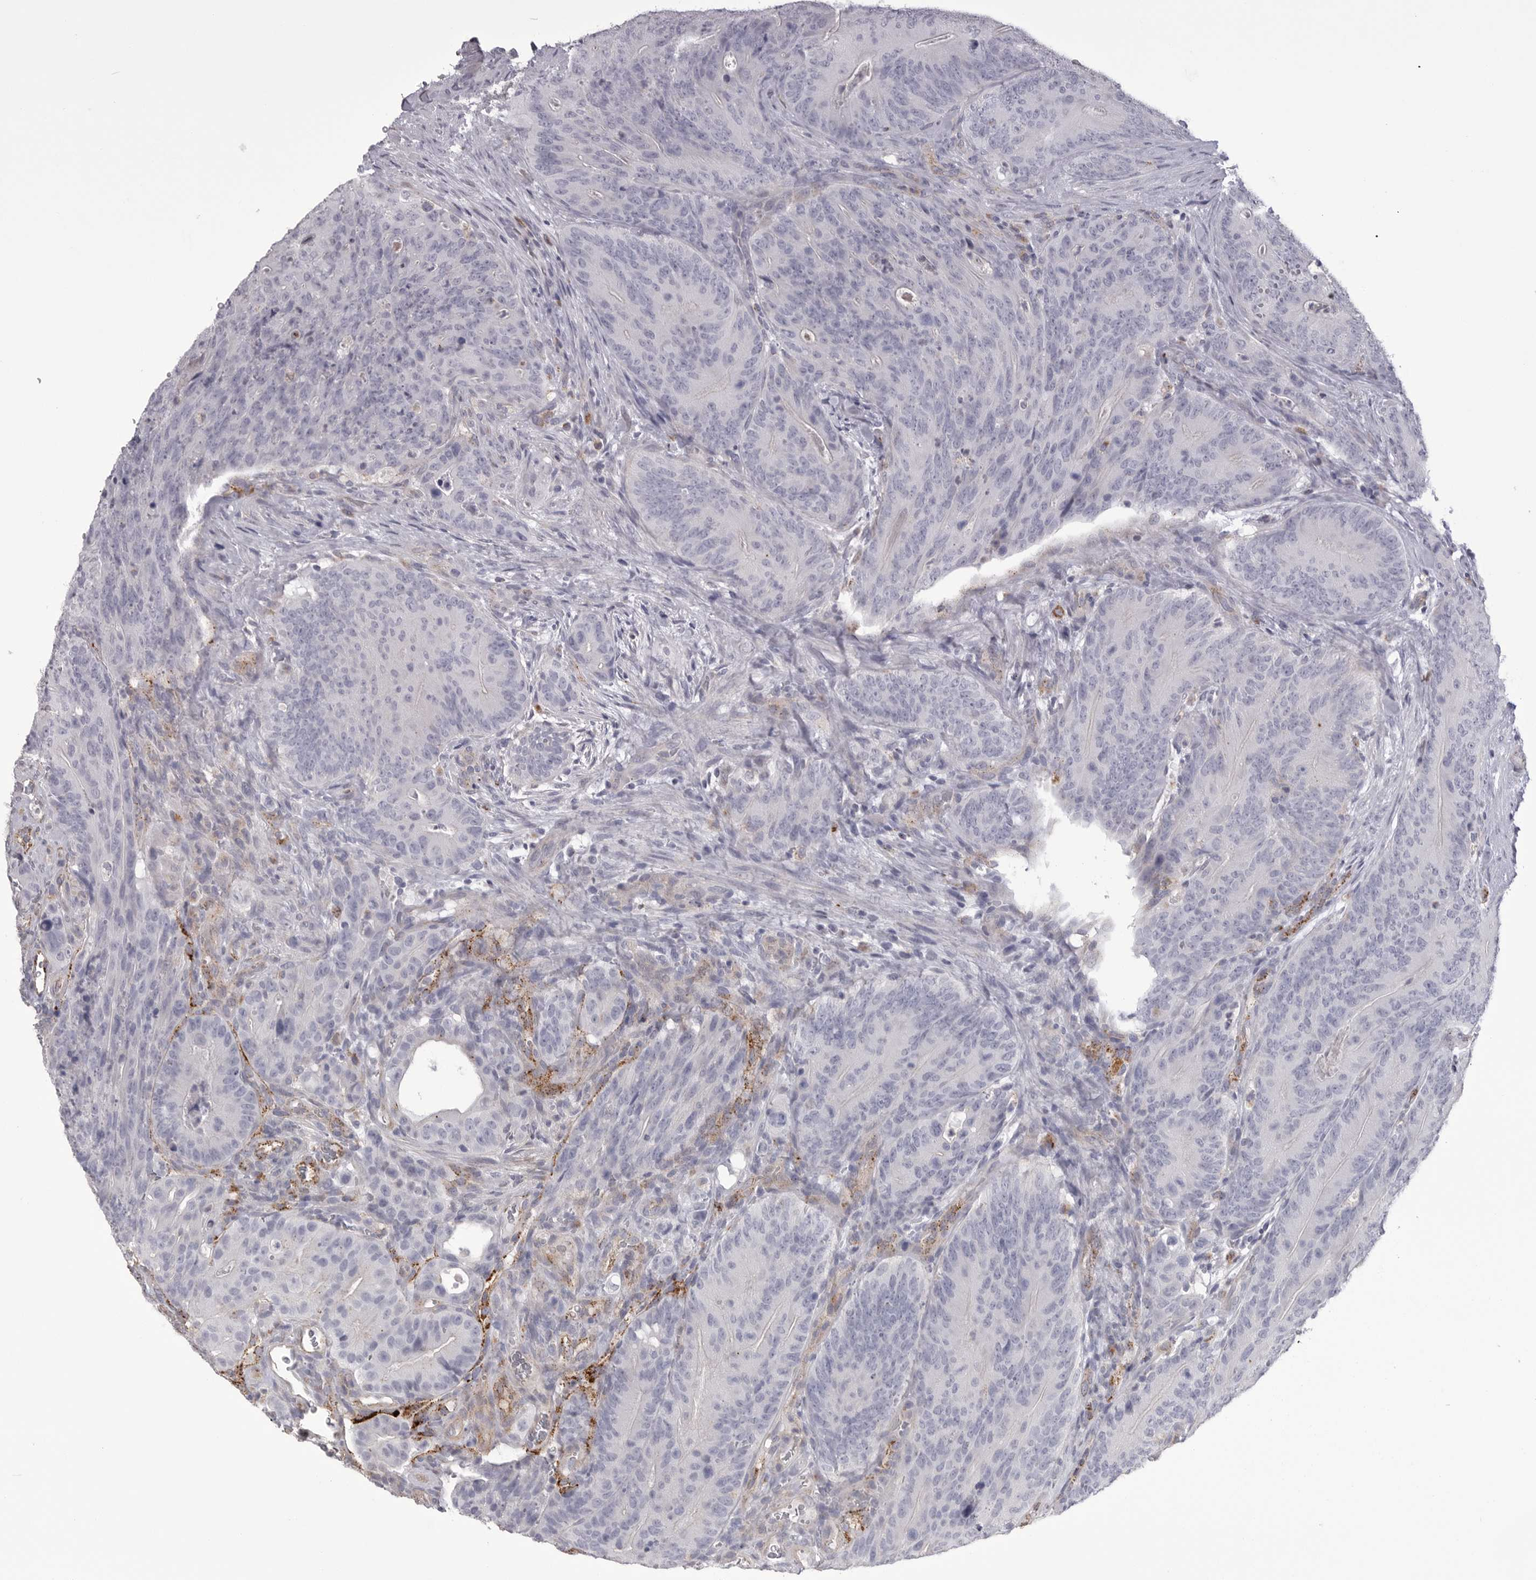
{"staining": {"intensity": "negative", "quantity": "none", "location": "none"}, "tissue": "colorectal cancer", "cell_type": "Tumor cells", "image_type": "cancer", "snomed": [{"axis": "morphology", "description": "Normal tissue, NOS"}, {"axis": "topography", "description": "Colon"}], "caption": "Immunohistochemical staining of colorectal cancer demonstrates no significant expression in tumor cells.", "gene": "PSPN", "patient": {"sex": "female", "age": 82}}